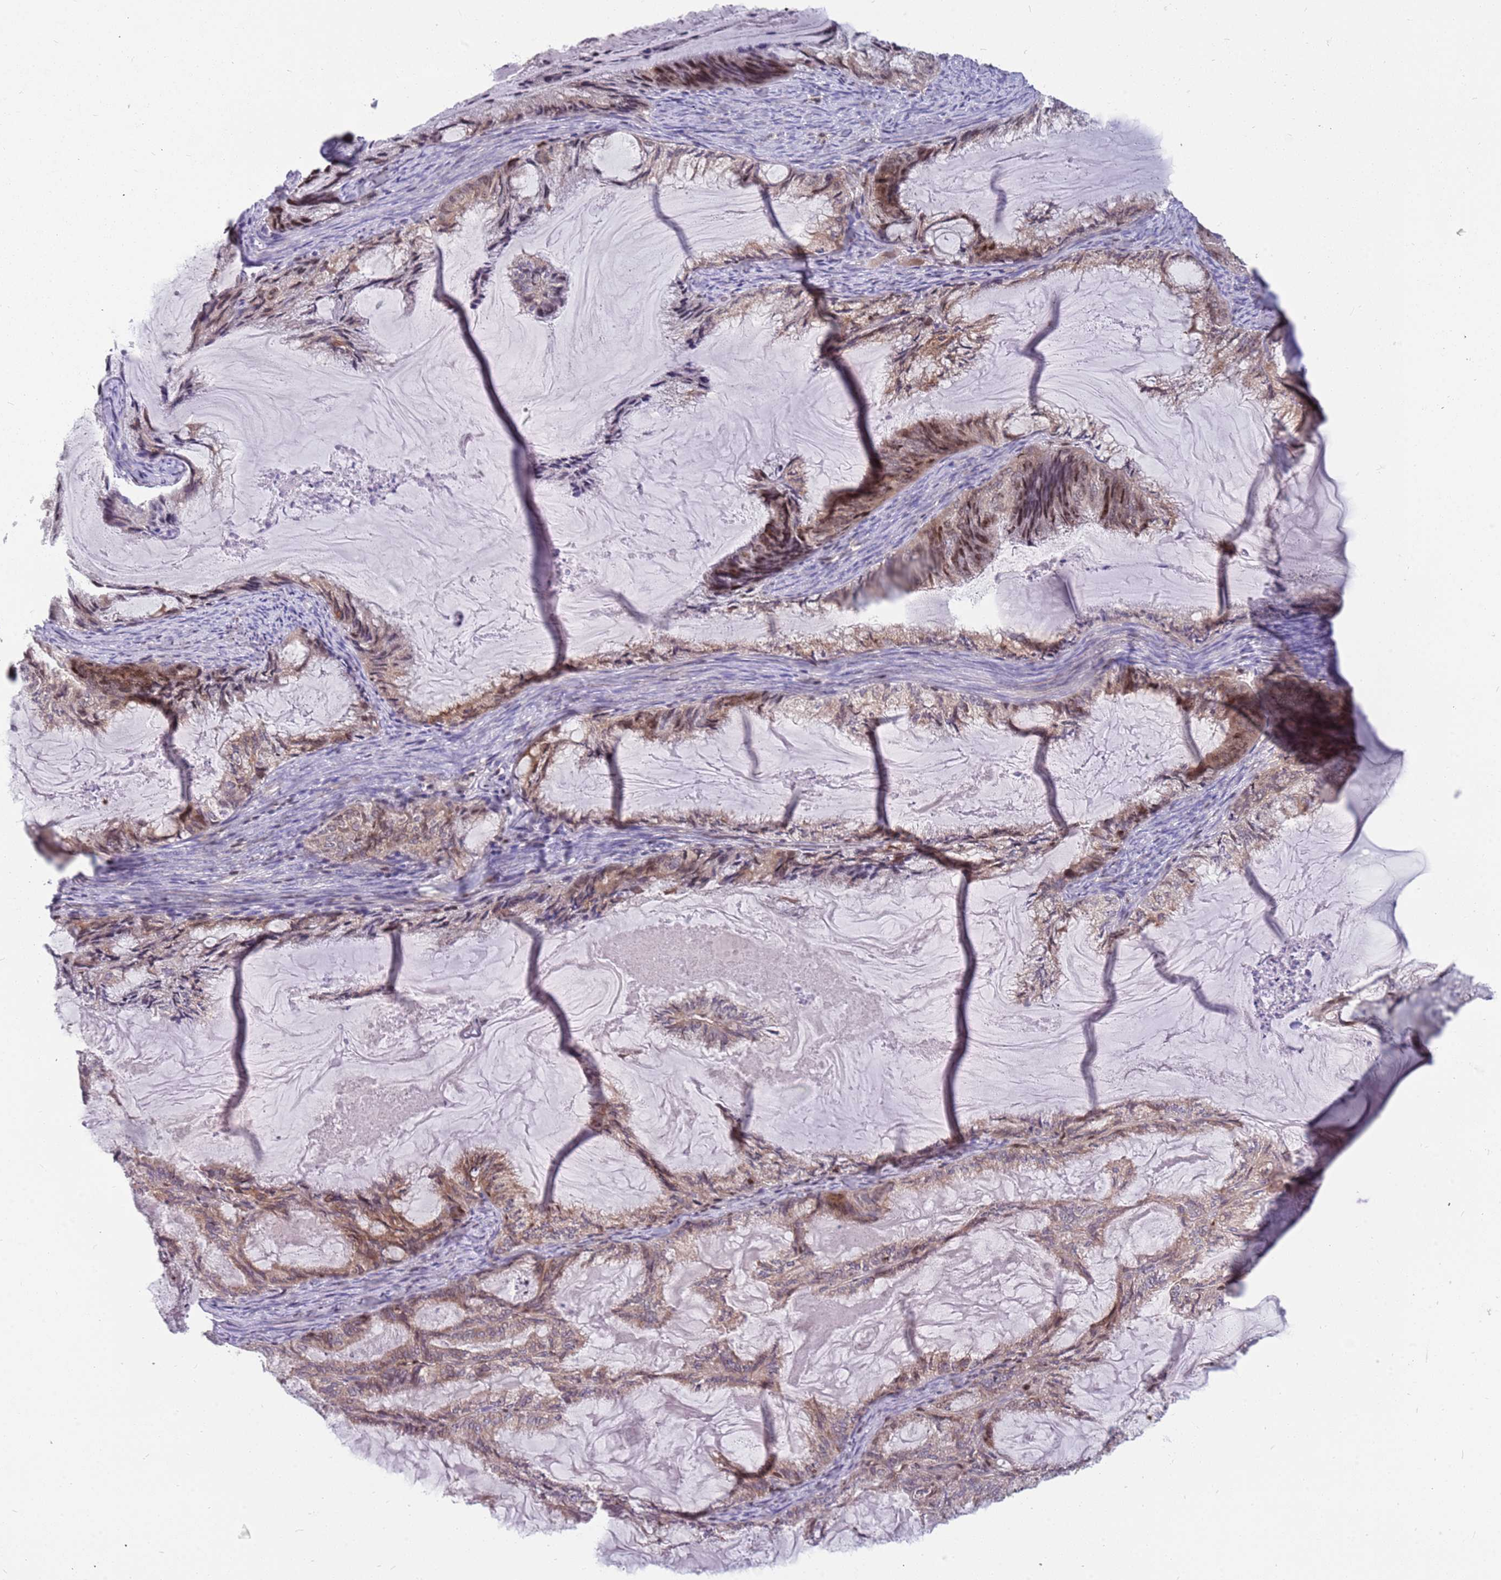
{"staining": {"intensity": "weak", "quantity": ">75%", "location": "cytoplasmic/membranous,nuclear"}, "tissue": "endometrial cancer", "cell_type": "Tumor cells", "image_type": "cancer", "snomed": [{"axis": "morphology", "description": "Adenocarcinoma, NOS"}, {"axis": "topography", "description": "Endometrium"}], "caption": "DAB (3,3'-diaminobenzidine) immunohistochemical staining of human endometrial cancer (adenocarcinoma) displays weak cytoplasmic/membranous and nuclear protein expression in about >75% of tumor cells.", "gene": "ARHGEF5", "patient": {"sex": "female", "age": 86}}